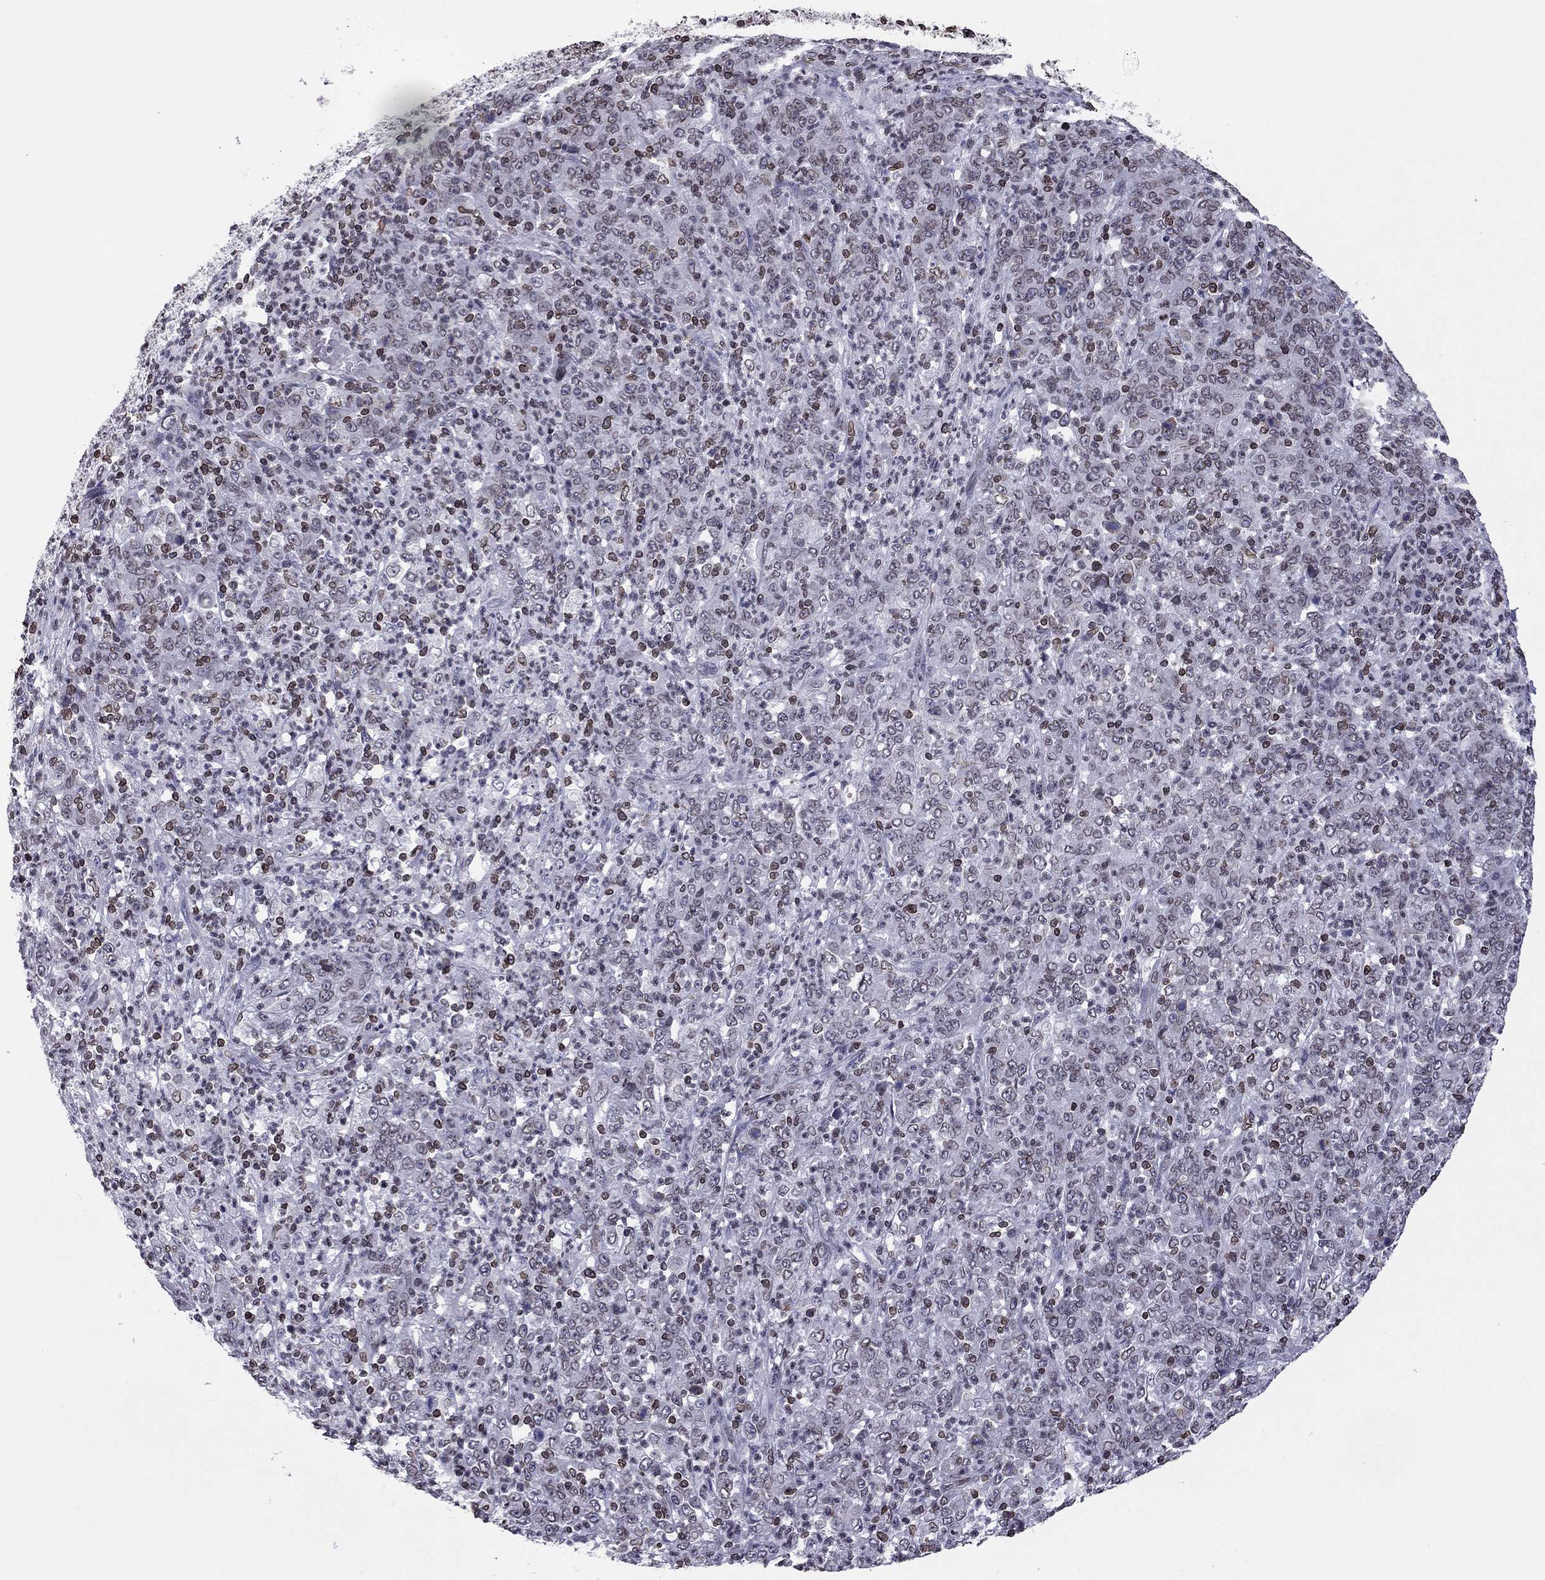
{"staining": {"intensity": "weak", "quantity": "25%-75%", "location": "cytoplasmic/membranous,nuclear"}, "tissue": "stomach cancer", "cell_type": "Tumor cells", "image_type": "cancer", "snomed": [{"axis": "morphology", "description": "Adenocarcinoma, NOS"}, {"axis": "topography", "description": "Stomach, lower"}], "caption": "Immunohistochemistry (IHC) (DAB (3,3'-diaminobenzidine)) staining of stomach adenocarcinoma exhibits weak cytoplasmic/membranous and nuclear protein staining in approximately 25%-75% of tumor cells.", "gene": "ESPL1", "patient": {"sex": "female", "age": 71}}